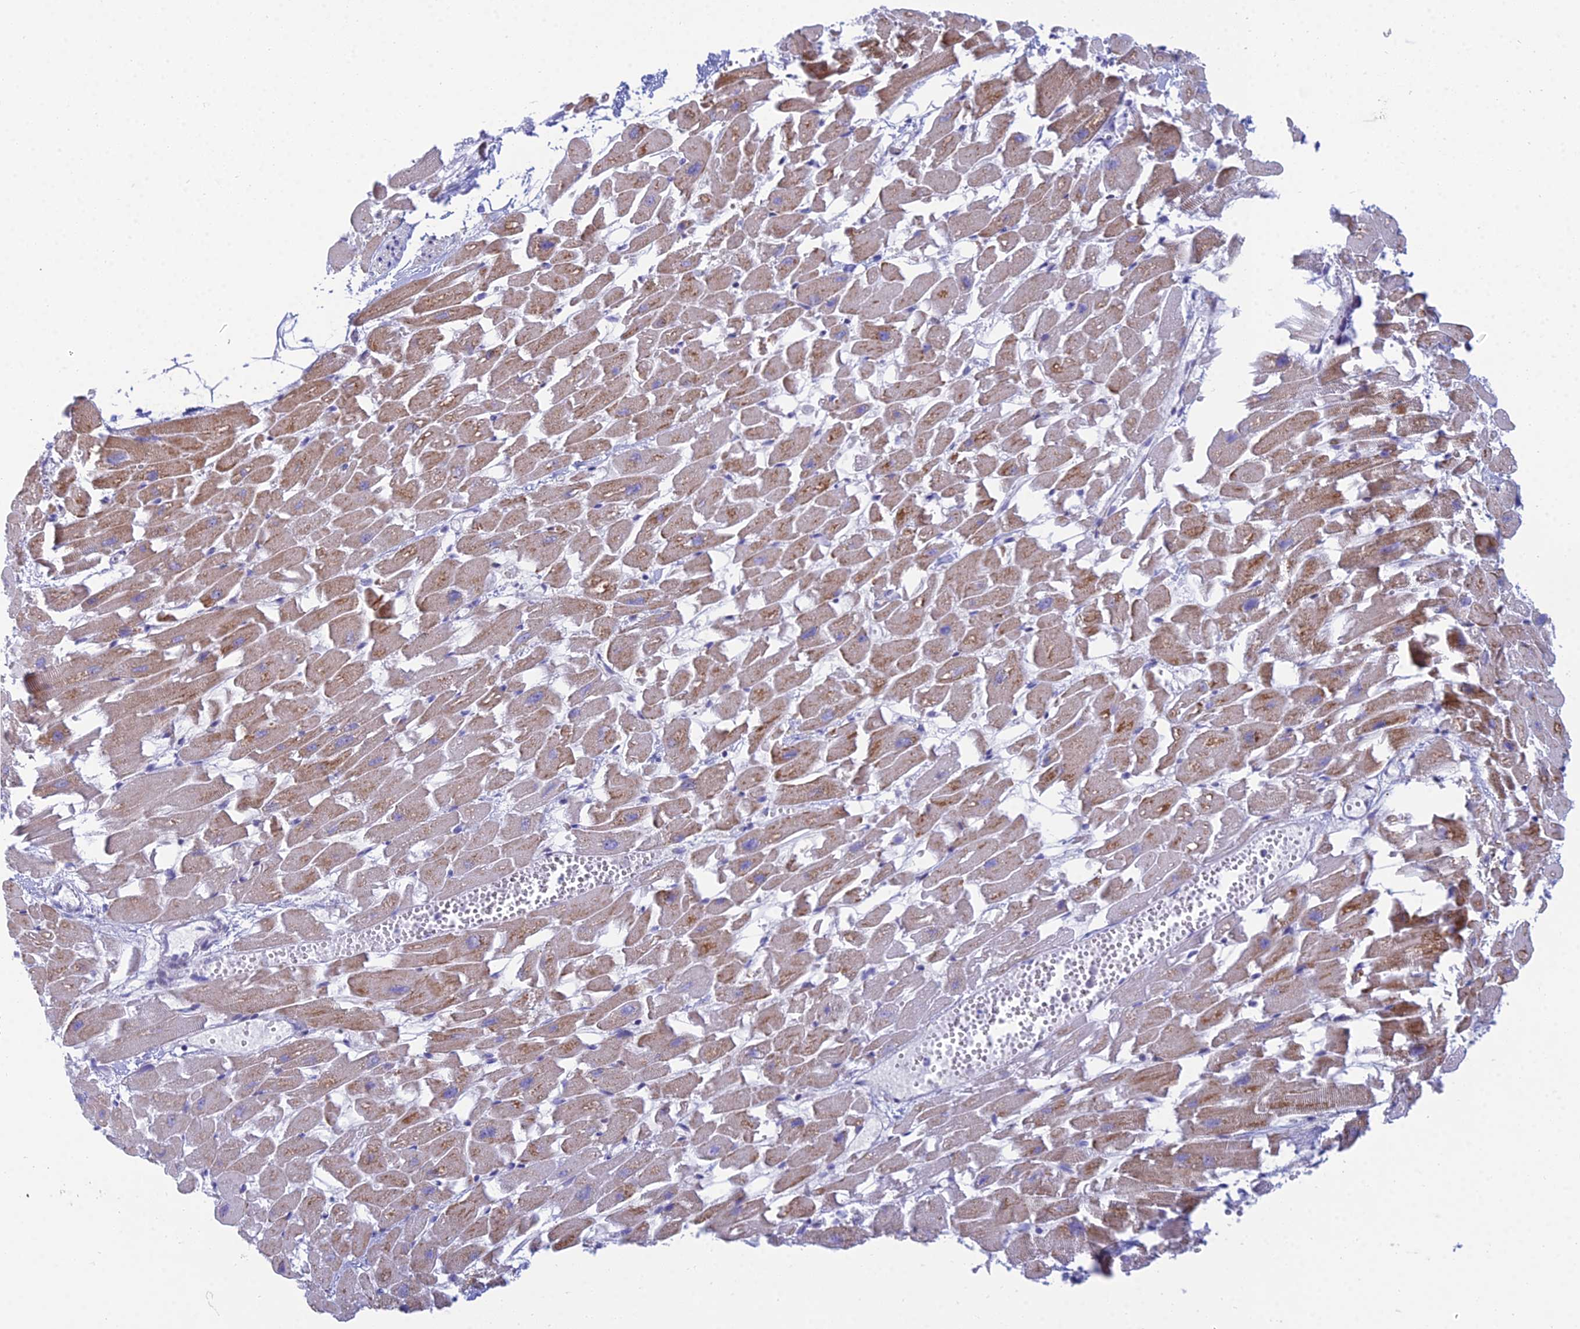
{"staining": {"intensity": "weak", "quantity": ">75%", "location": "cytoplasmic/membranous"}, "tissue": "heart muscle", "cell_type": "Cardiomyocytes", "image_type": "normal", "snomed": [{"axis": "morphology", "description": "Normal tissue, NOS"}, {"axis": "topography", "description": "Heart"}], "caption": "Heart muscle was stained to show a protein in brown. There is low levels of weak cytoplasmic/membranous expression in about >75% of cardiomyocytes. Ihc stains the protein of interest in brown and the nuclei are stained blue.", "gene": "PRR13", "patient": {"sex": "female", "age": 64}}